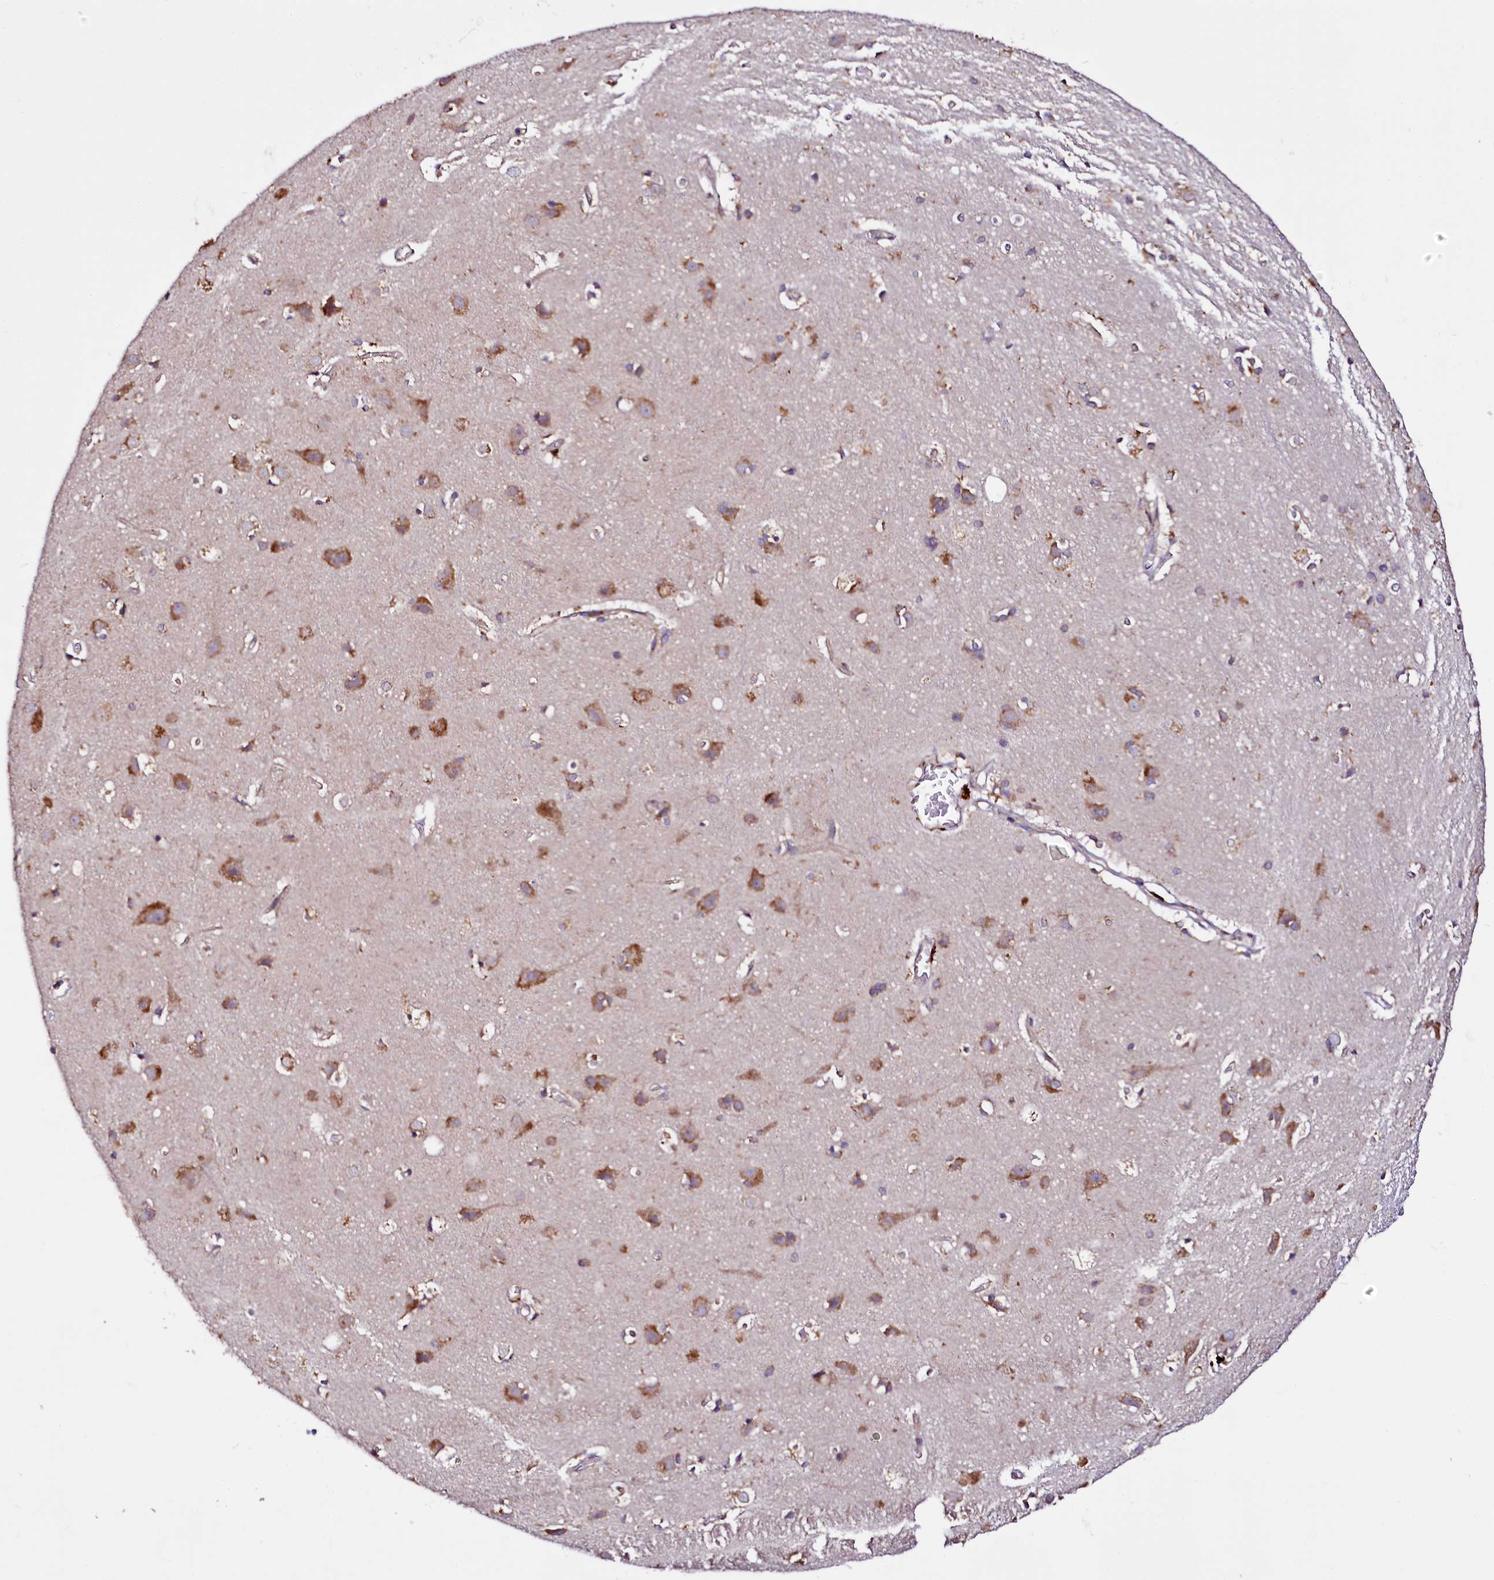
{"staining": {"intensity": "weak", "quantity": "25%-75%", "location": "cytoplasmic/membranous"}, "tissue": "cerebral cortex", "cell_type": "Endothelial cells", "image_type": "normal", "snomed": [{"axis": "morphology", "description": "Normal tissue, NOS"}, {"axis": "topography", "description": "Cerebral cortex"}], "caption": "Brown immunohistochemical staining in unremarkable human cerebral cortex exhibits weak cytoplasmic/membranous positivity in about 25%-75% of endothelial cells. (IHC, brightfield microscopy, high magnification).", "gene": "UFM1", "patient": {"sex": "male", "age": 54}}